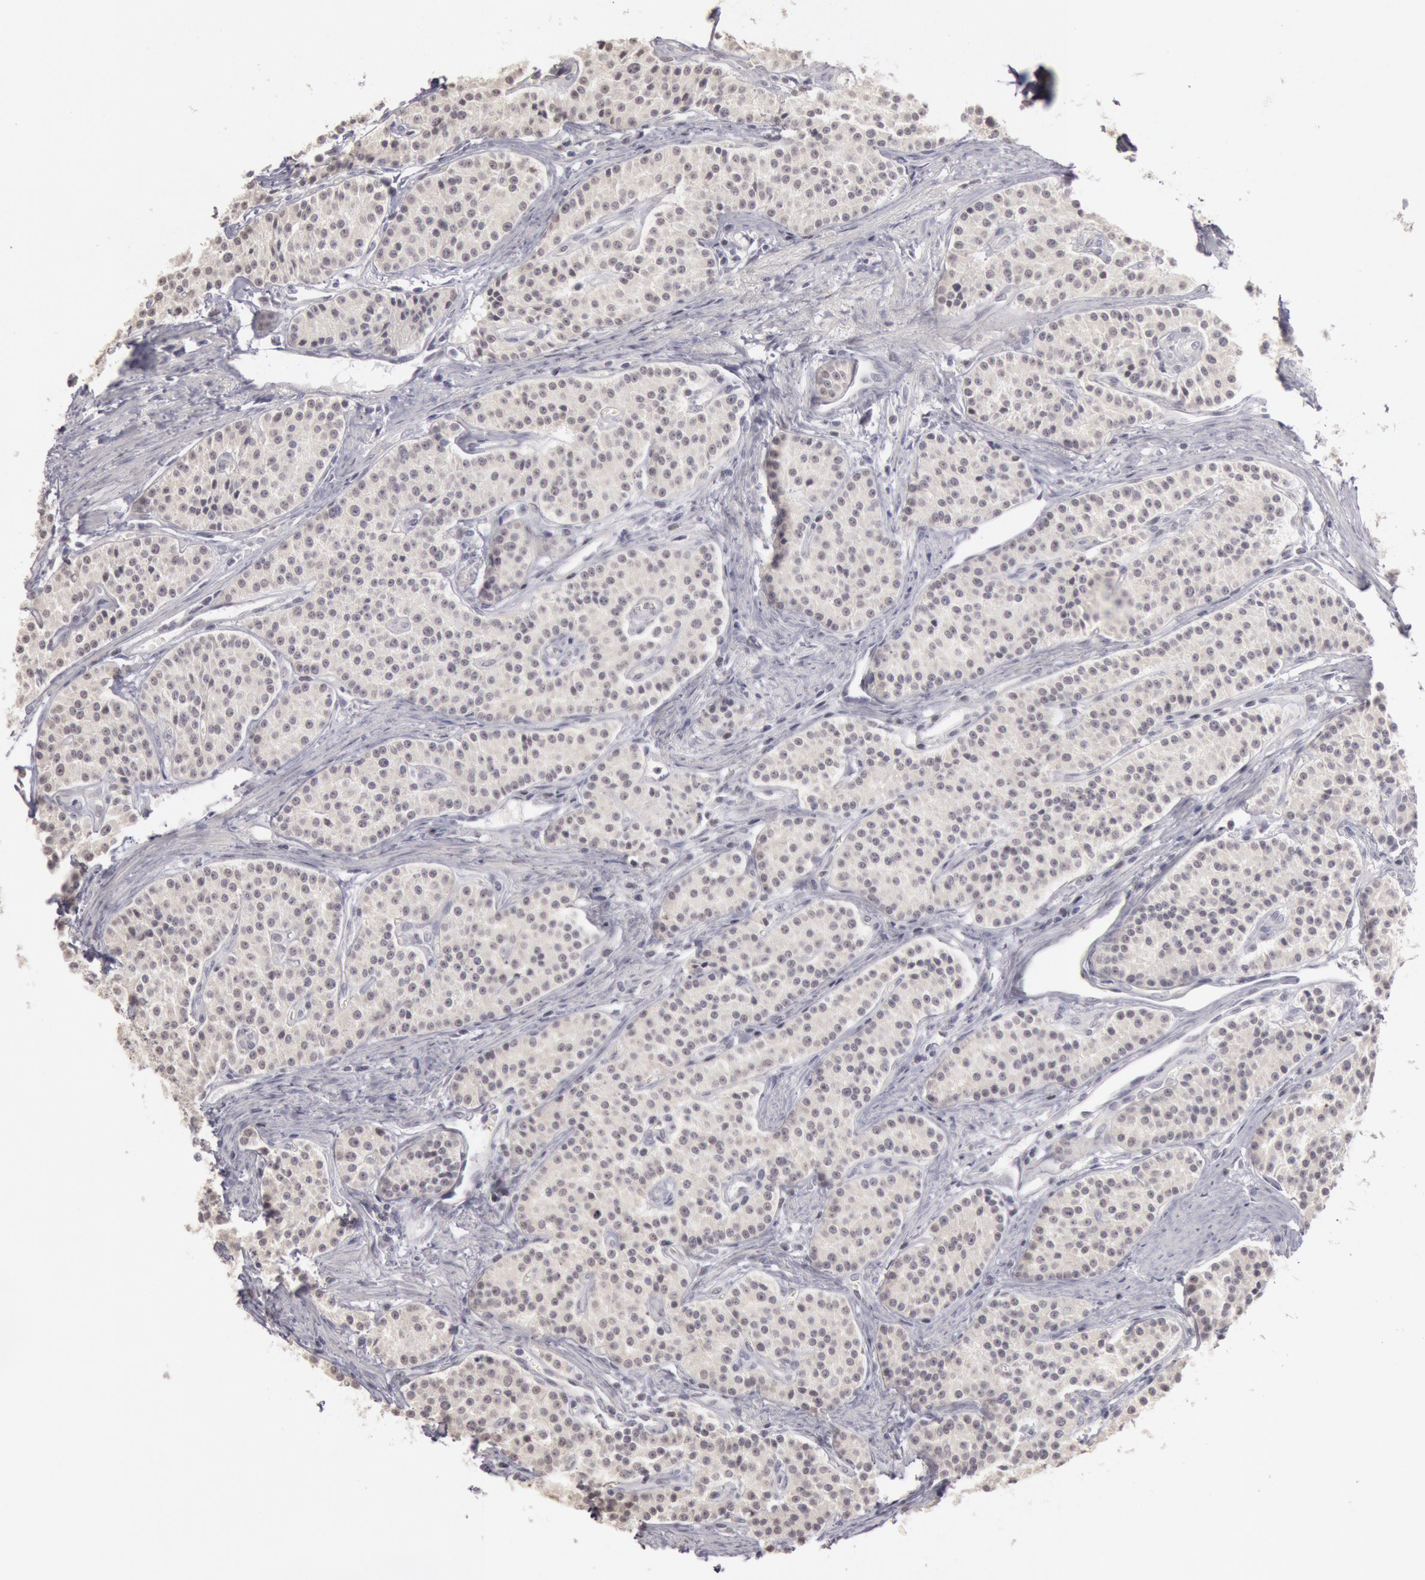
{"staining": {"intensity": "negative", "quantity": "none", "location": "none"}, "tissue": "carcinoid", "cell_type": "Tumor cells", "image_type": "cancer", "snomed": [{"axis": "morphology", "description": "Carcinoid, malignant, NOS"}, {"axis": "topography", "description": "Stomach"}], "caption": "IHC image of carcinoid (malignant) stained for a protein (brown), which demonstrates no positivity in tumor cells.", "gene": "RIMBP3C", "patient": {"sex": "female", "age": 76}}